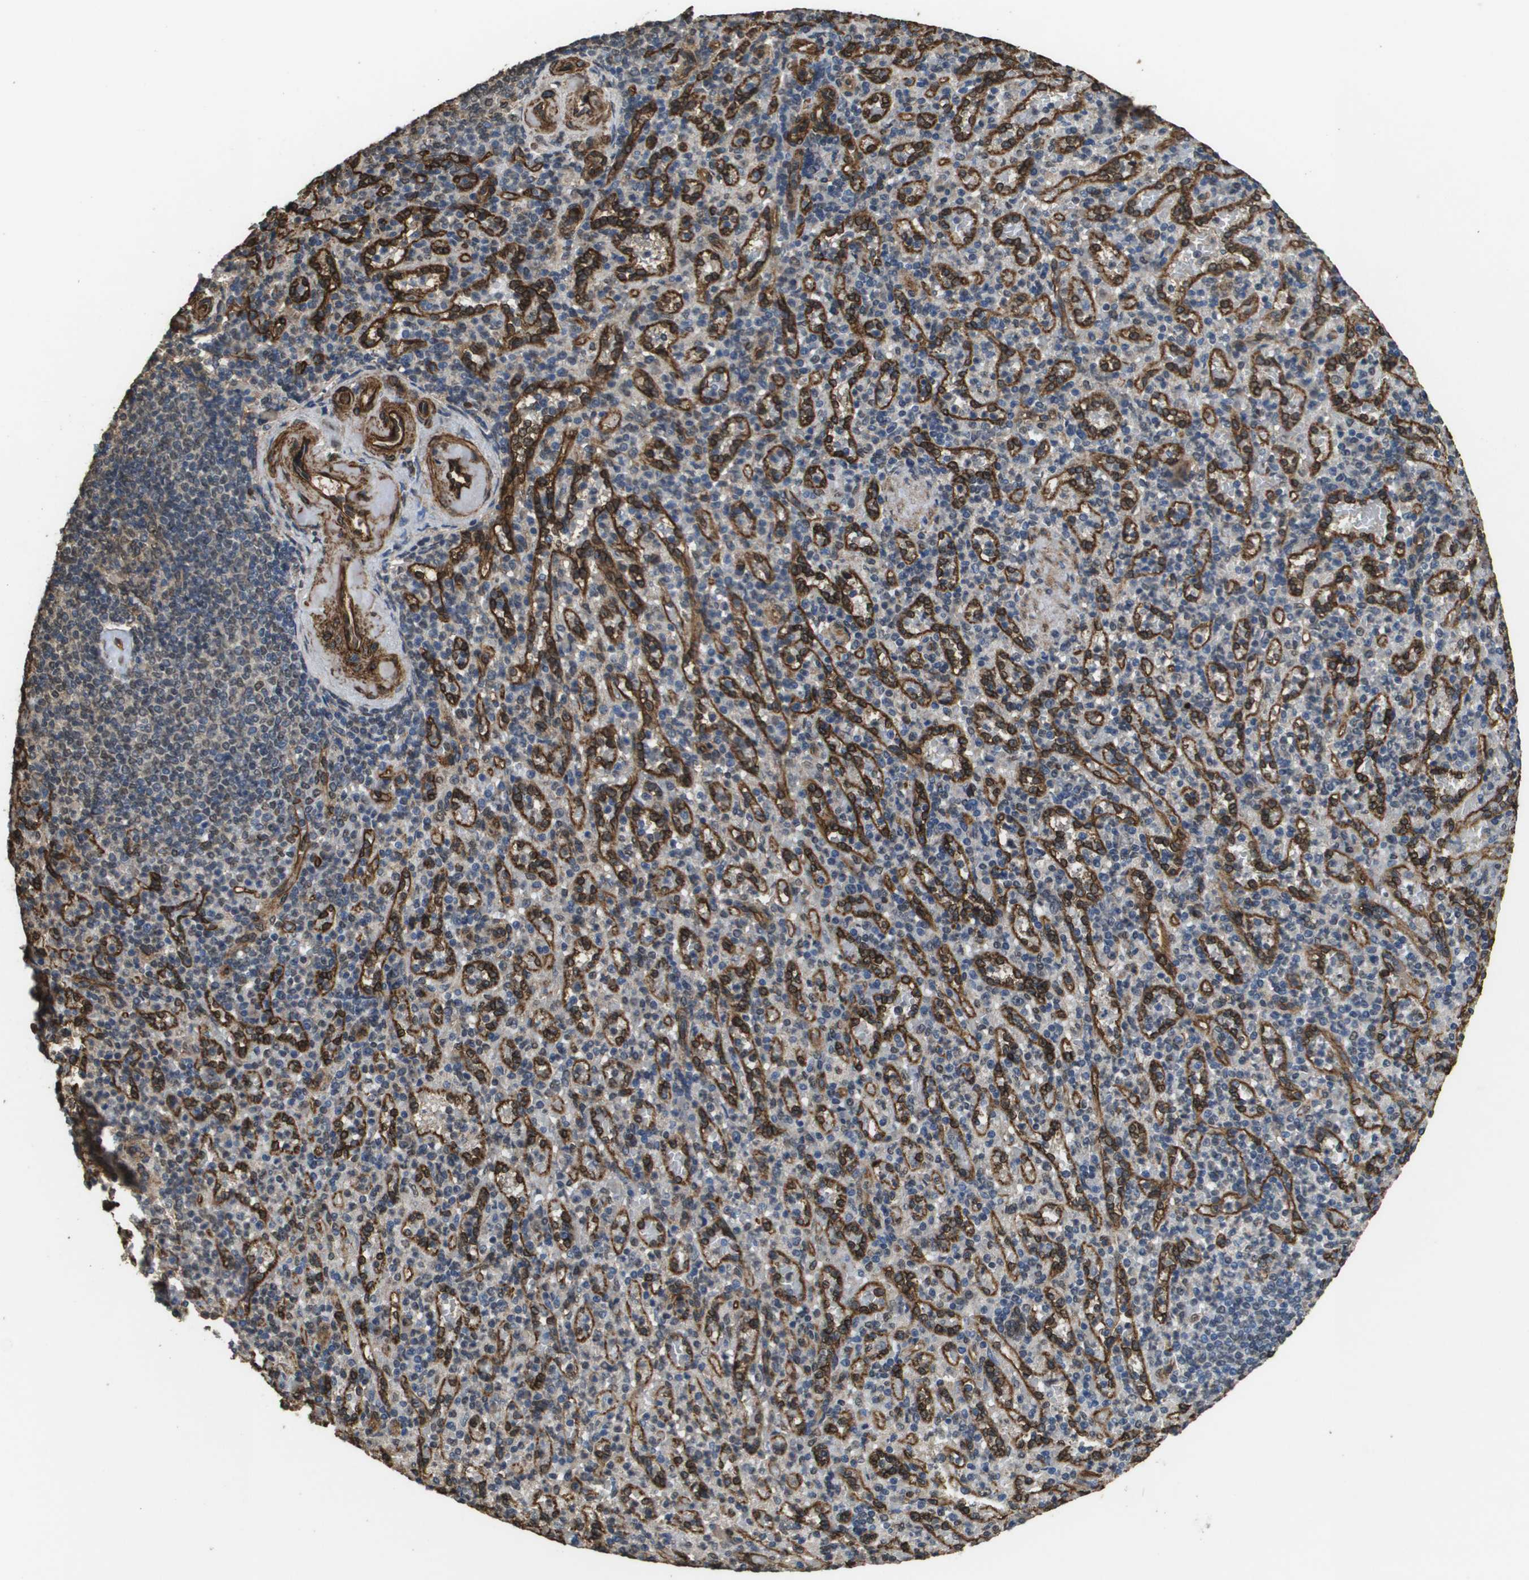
{"staining": {"intensity": "weak", "quantity": "<25%", "location": "cytoplasmic/membranous,nuclear"}, "tissue": "spleen", "cell_type": "Cells in red pulp", "image_type": "normal", "snomed": [{"axis": "morphology", "description": "Normal tissue, NOS"}, {"axis": "topography", "description": "Spleen"}], "caption": "Cells in red pulp show no significant protein expression in unremarkable spleen.", "gene": "AAMP", "patient": {"sex": "female", "age": 74}}